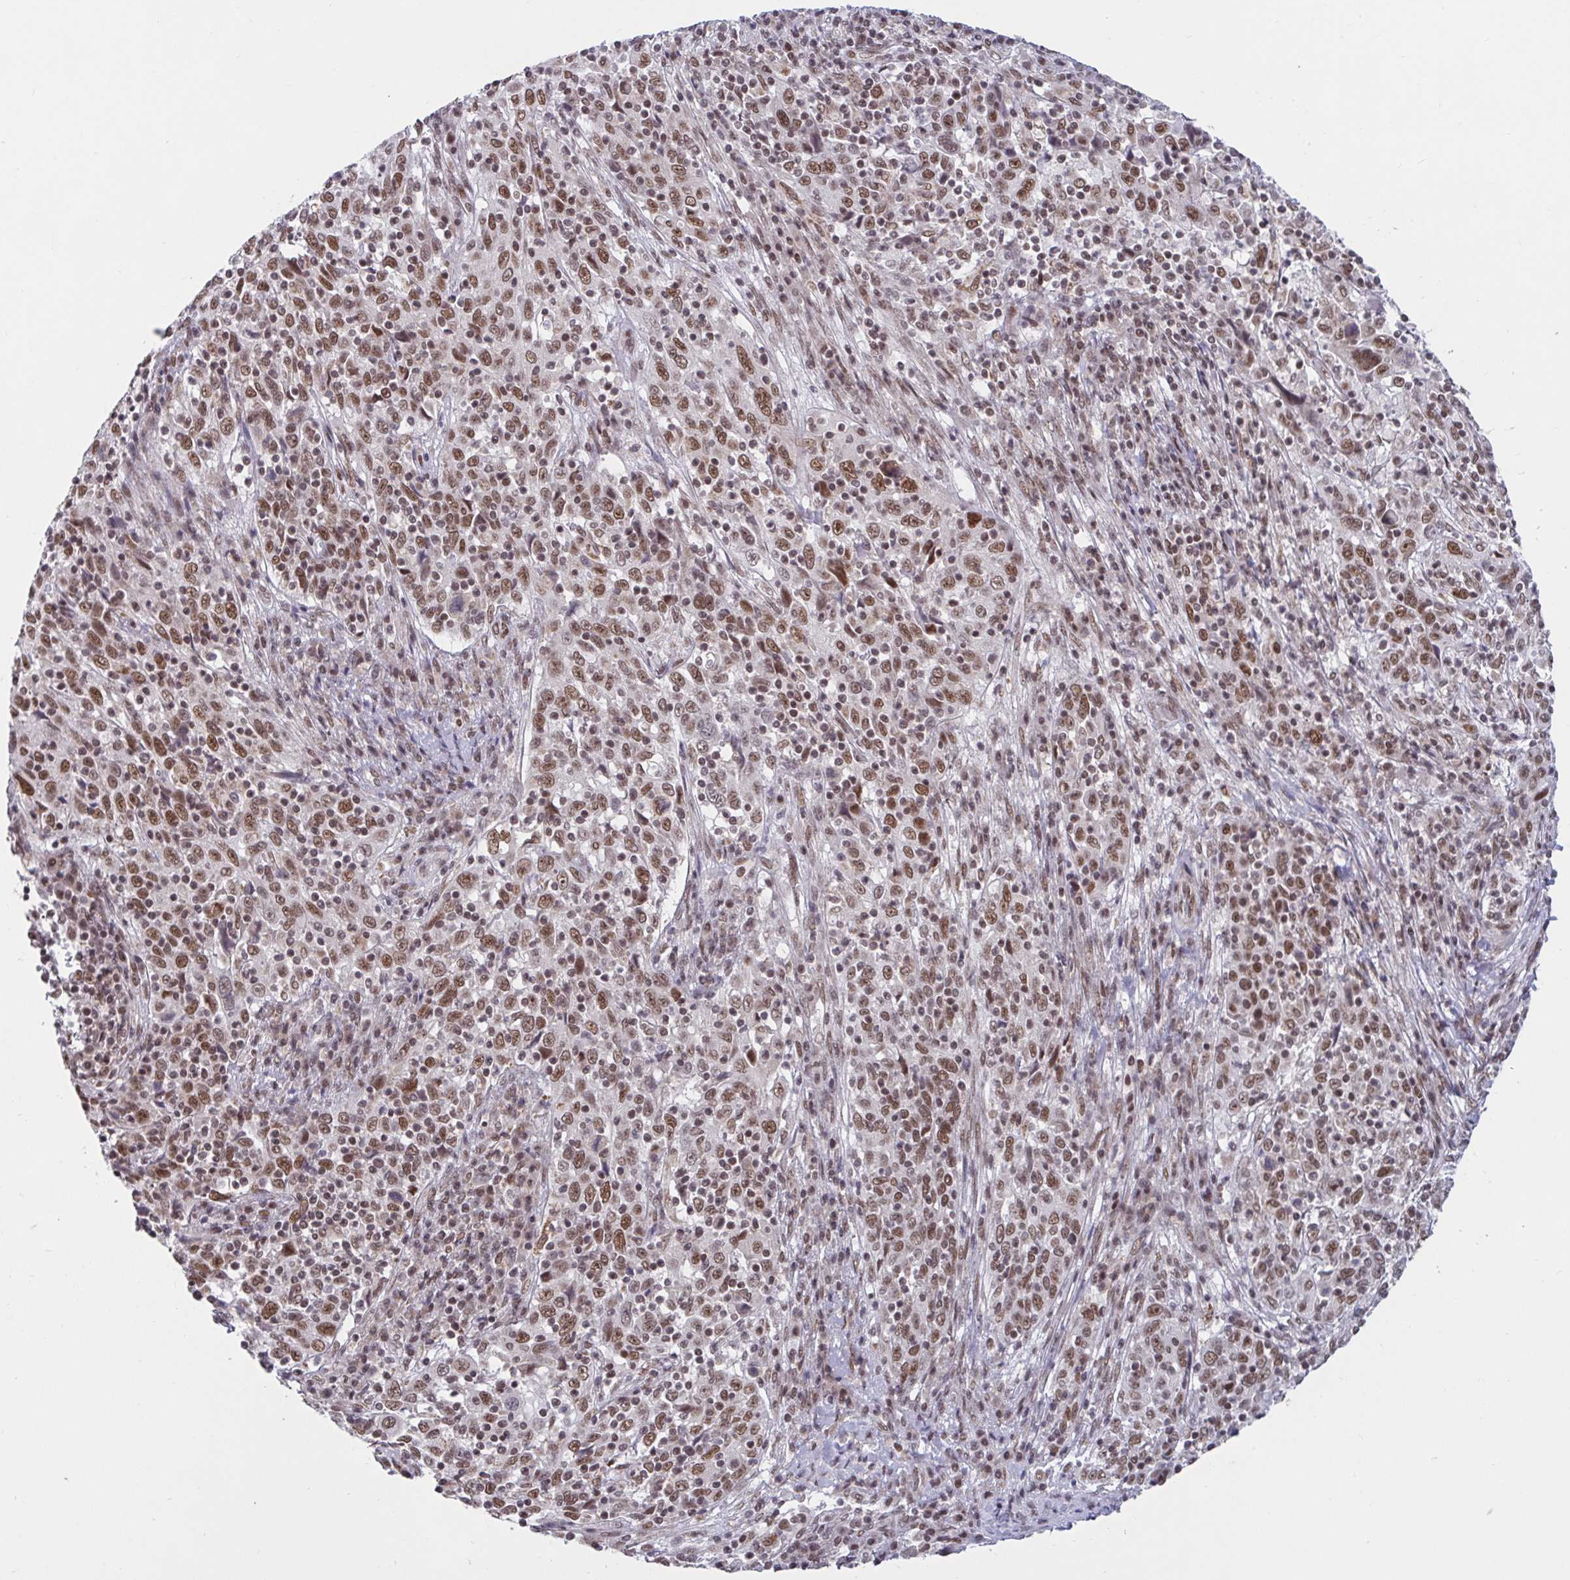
{"staining": {"intensity": "moderate", "quantity": ">75%", "location": "nuclear"}, "tissue": "cervical cancer", "cell_type": "Tumor cells", "image_type": "cancer", "snomed": [{"axis": "morphology", "description": "Squamous cell carcinoma, NOS"}, {"axis": "topography", "description": "Cervix"}], "caption": "Tumor cells exhibit medium levels of moderate nuclear expression in about >75% of cells in cervical squamous cell carcinoma. (DAB (3,3'-diaminobenzidine) IHC, brown staining for protein, blue staining for nuclei).", "gene": "PHF10", "patient": {"sex": "female", "age": 46}}